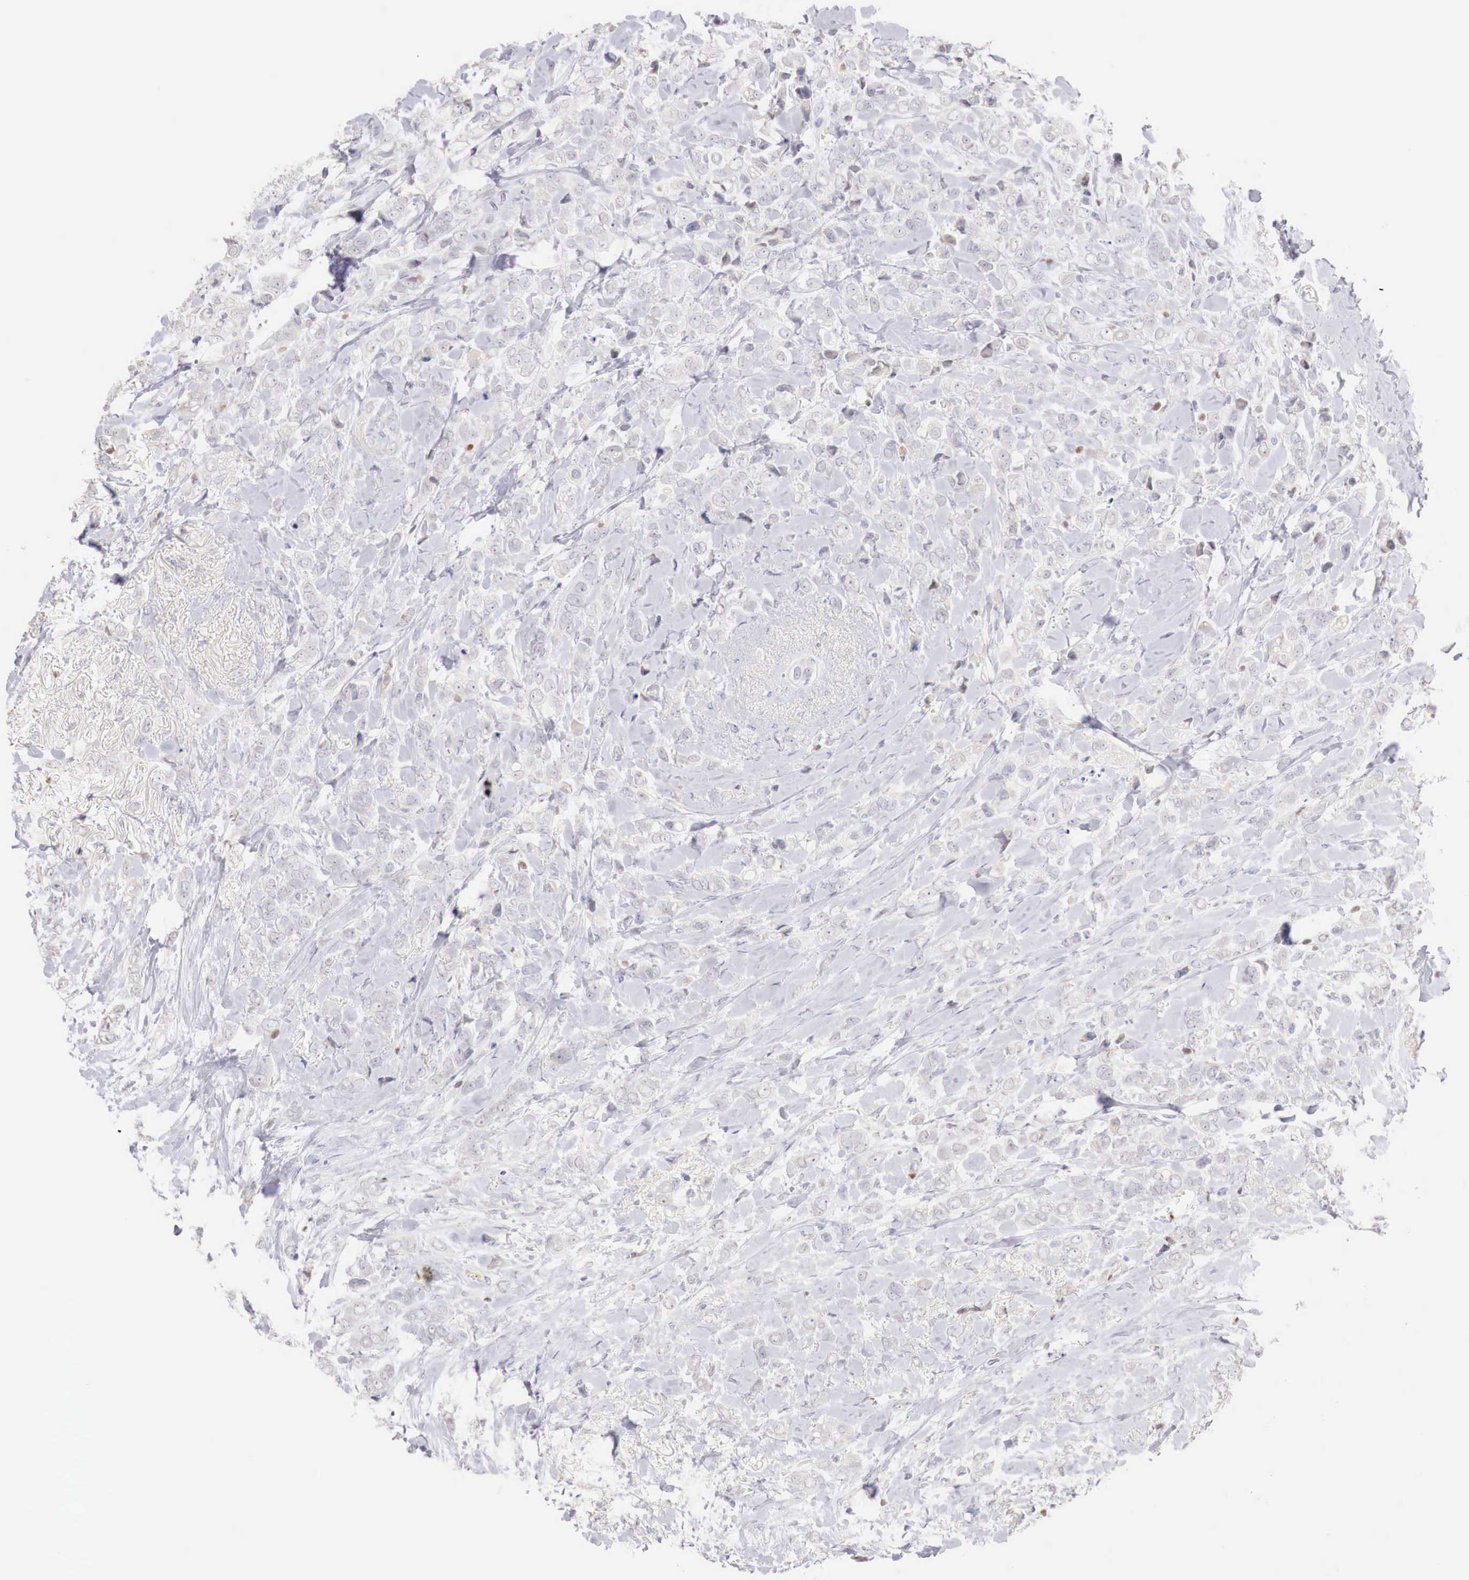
{"staining": {"intensity": "negative", "quantity": "none", "location": "none"}, "tissue": "breast cancer", "cell_type": "Tumor cells", "image_type": "cancer", "snomed": [{"axis": "morphology", "description": "Lobular carcinoma"}, {"axis": "topography", "description": "Breast"}], "caption": "This is an immunohistochemistry (IHC) photomicrograph of human breast cancer (lobular carcinoma). There is no staining in tumor cells.", "gene": "GATA1", "patient": {"sex": "female", "age": 57}}